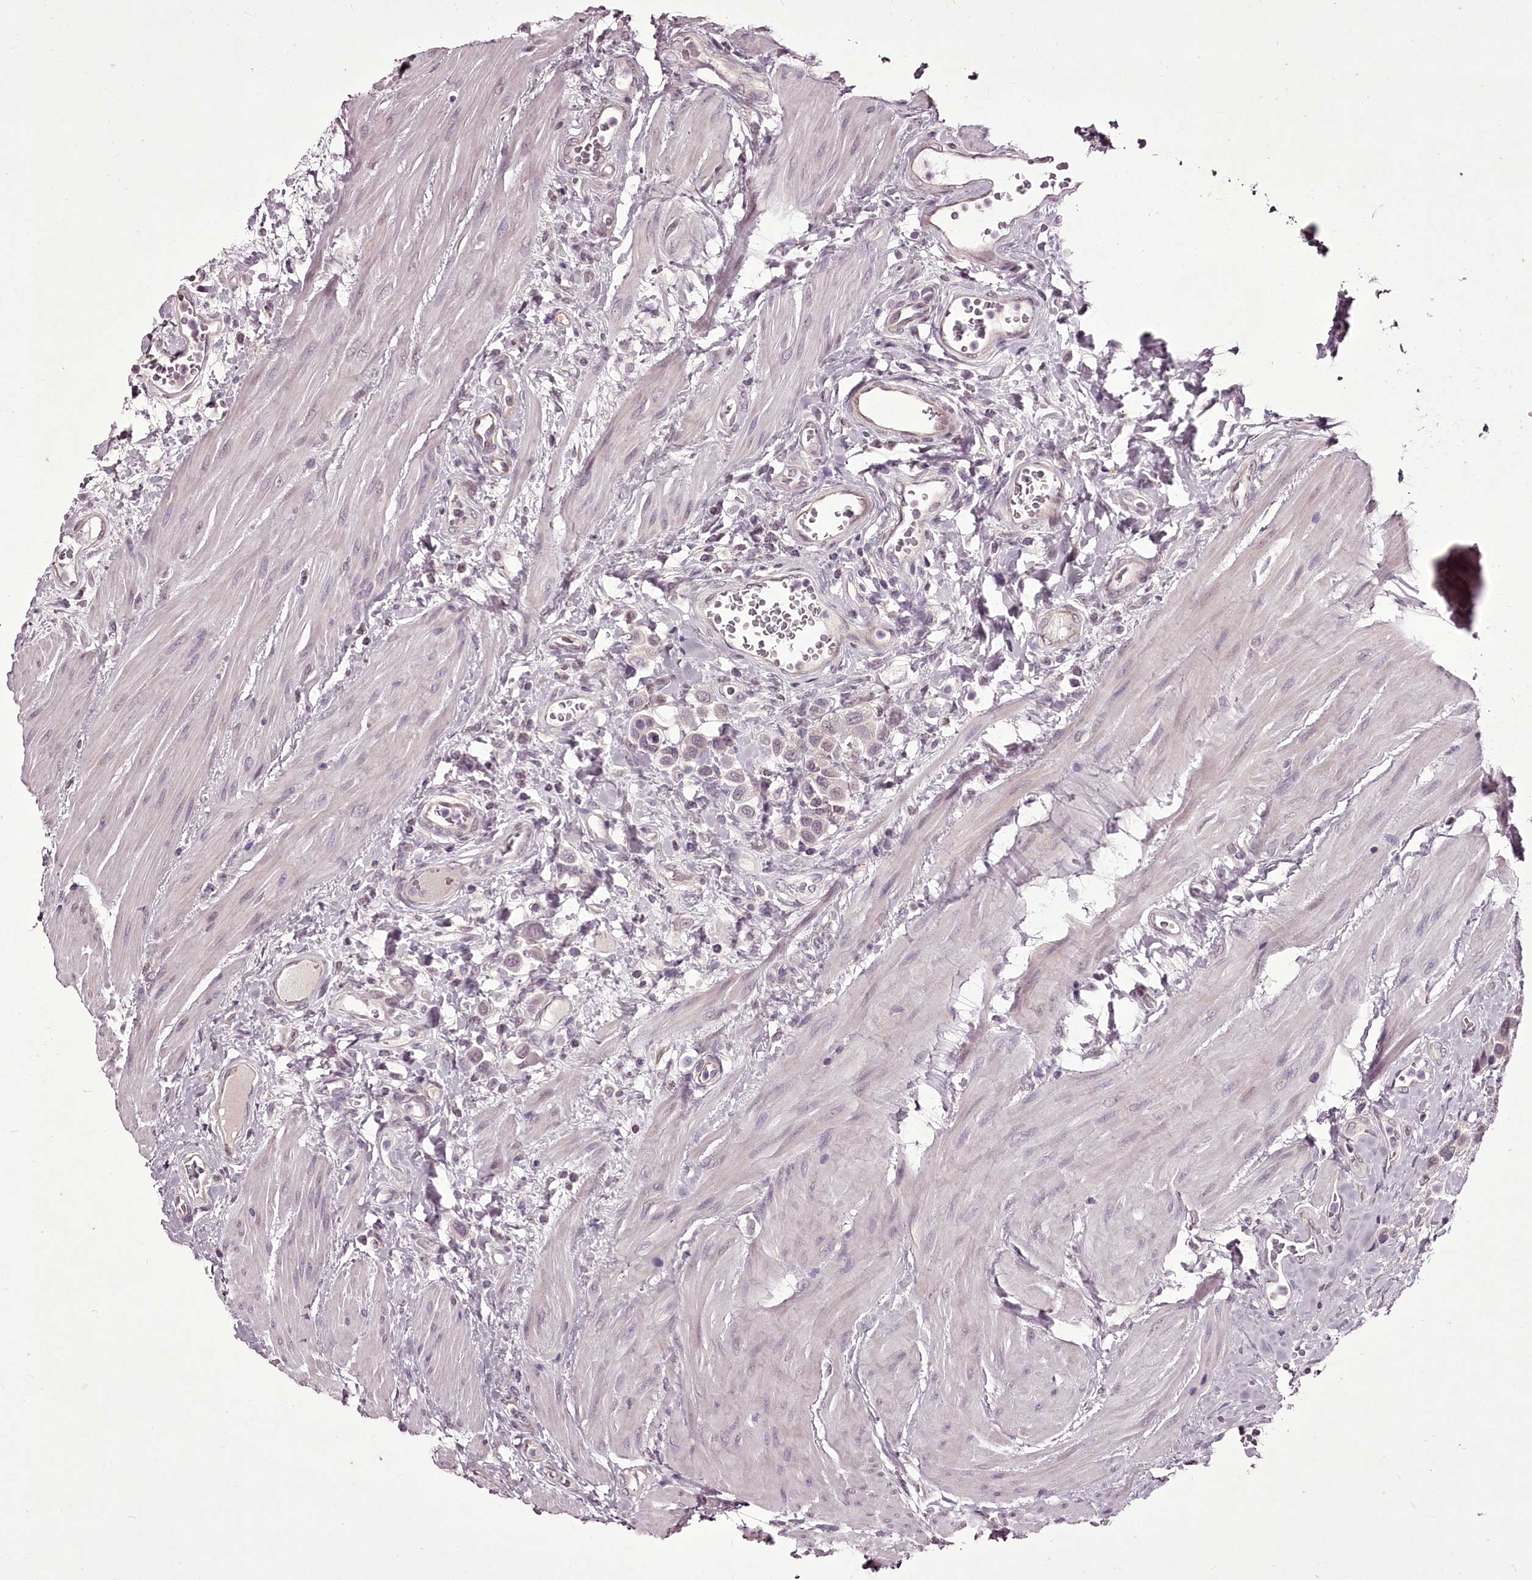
{"staining": {"intensity": "negative", "quantity": "none", "location": "none"}, "tissue": "urothelial cancer", "cell_type": "Tumor cells", "image_type": "cancer", "snomed": [{"axis": "morphology", "description": "Urothelial carcinoma, High grade"}, {"axis": "topography", "description": "Urinary bladder"}], "caption": "Tumor cells are negative for protein expression in human urothelial cancer.", "gene": "C1orf56", "patient": {"sex": "male", "age": 50}}